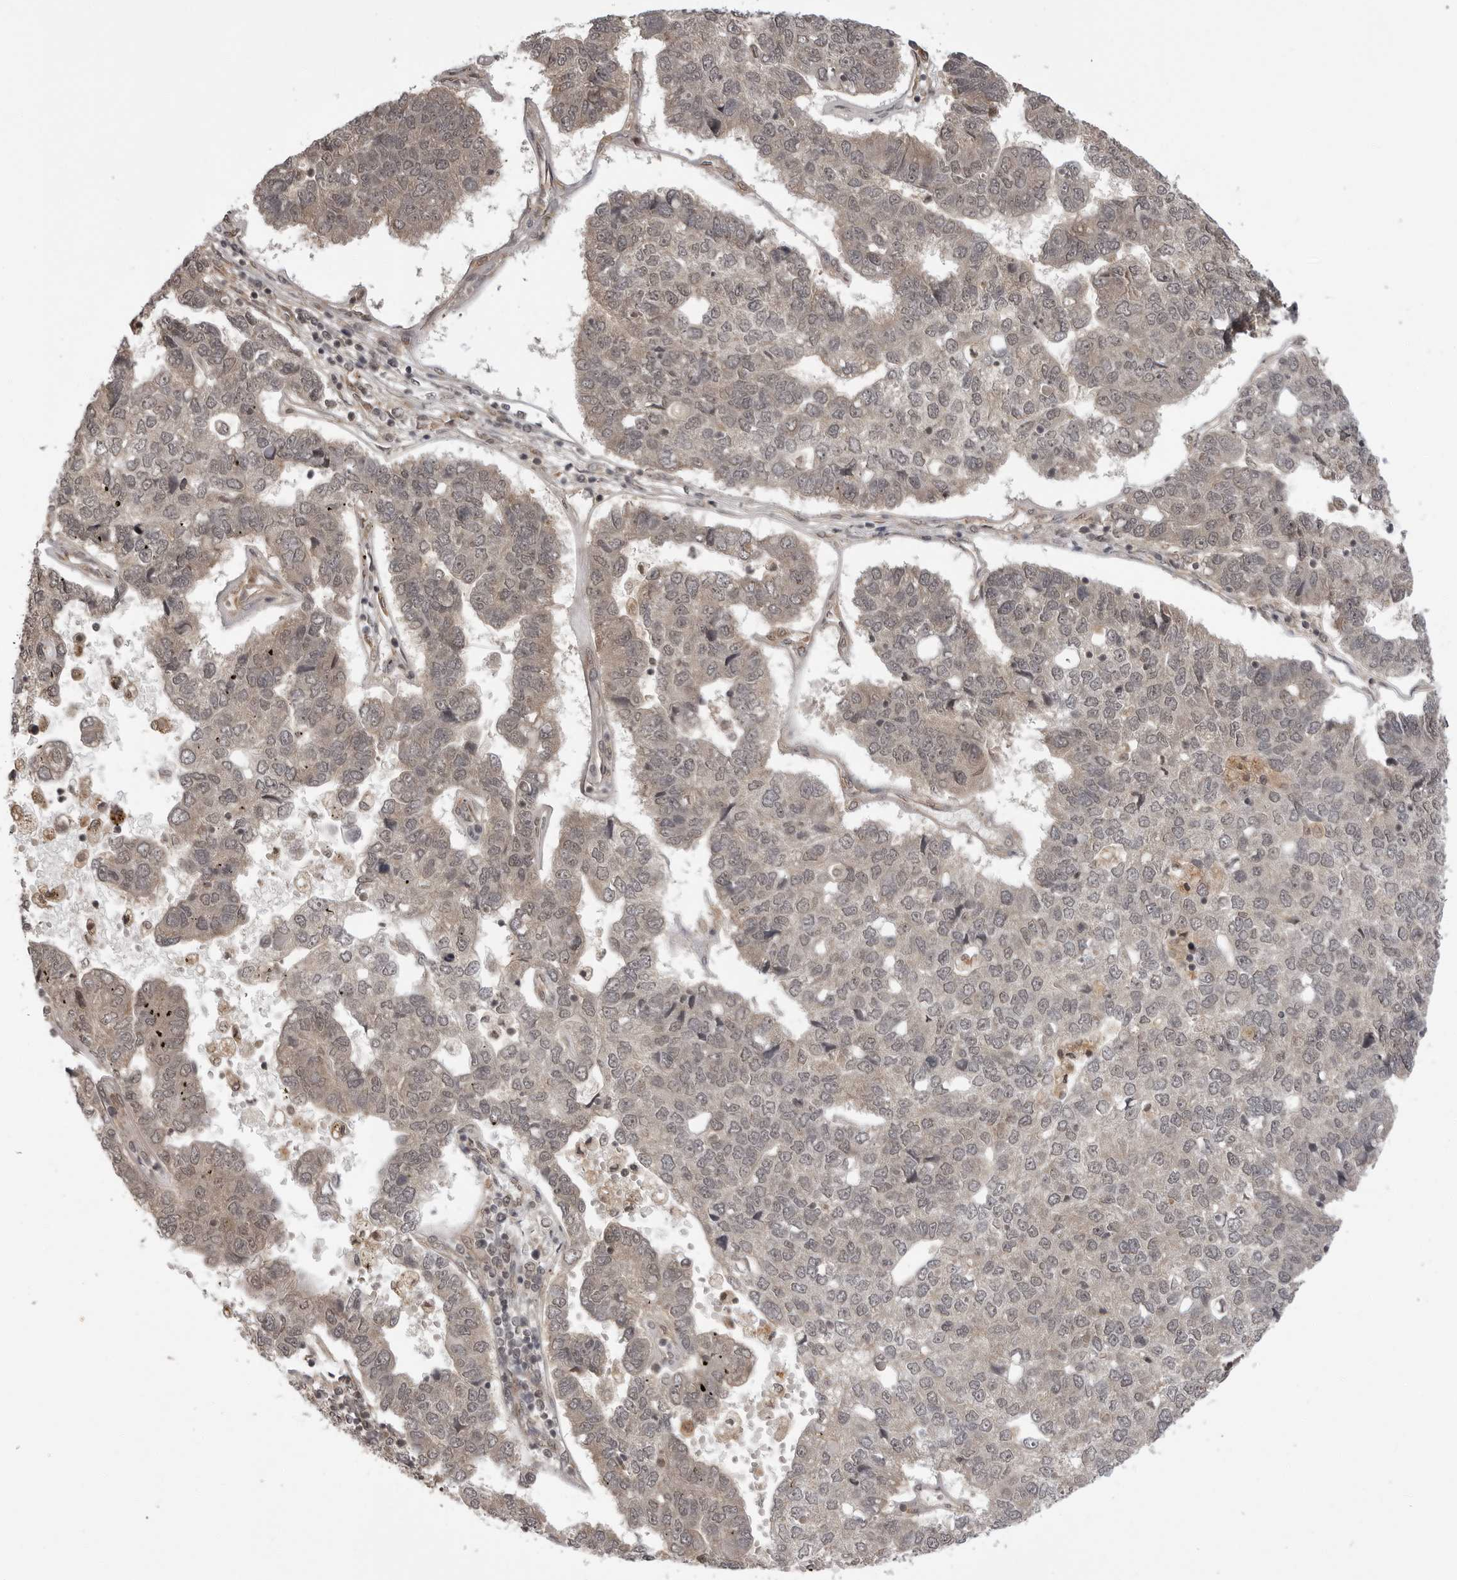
{"staining": {"intensity": "weak", "quantity": "<25%", "location": "cytoplasmic/membranous,nuclear"}, "tissue": "pancreatic cancer", "cell_type": "Tumor cells", "image_type": "cancer", "snomed": [{"axis": "morphology", "description": "Adenocarcinoma, NOS"}, {"axis": "topography", "description": "Pancreas"}], "caption": "This histopathology image is of pancreatic cancer (adenocarcinoma) stained with IHC to label a protein in brown with the nuclei are counter-stained blue. There is no positivity in tumor cells.", "gene": "IL24", "patient": {"sex": "female", "age": 61}}